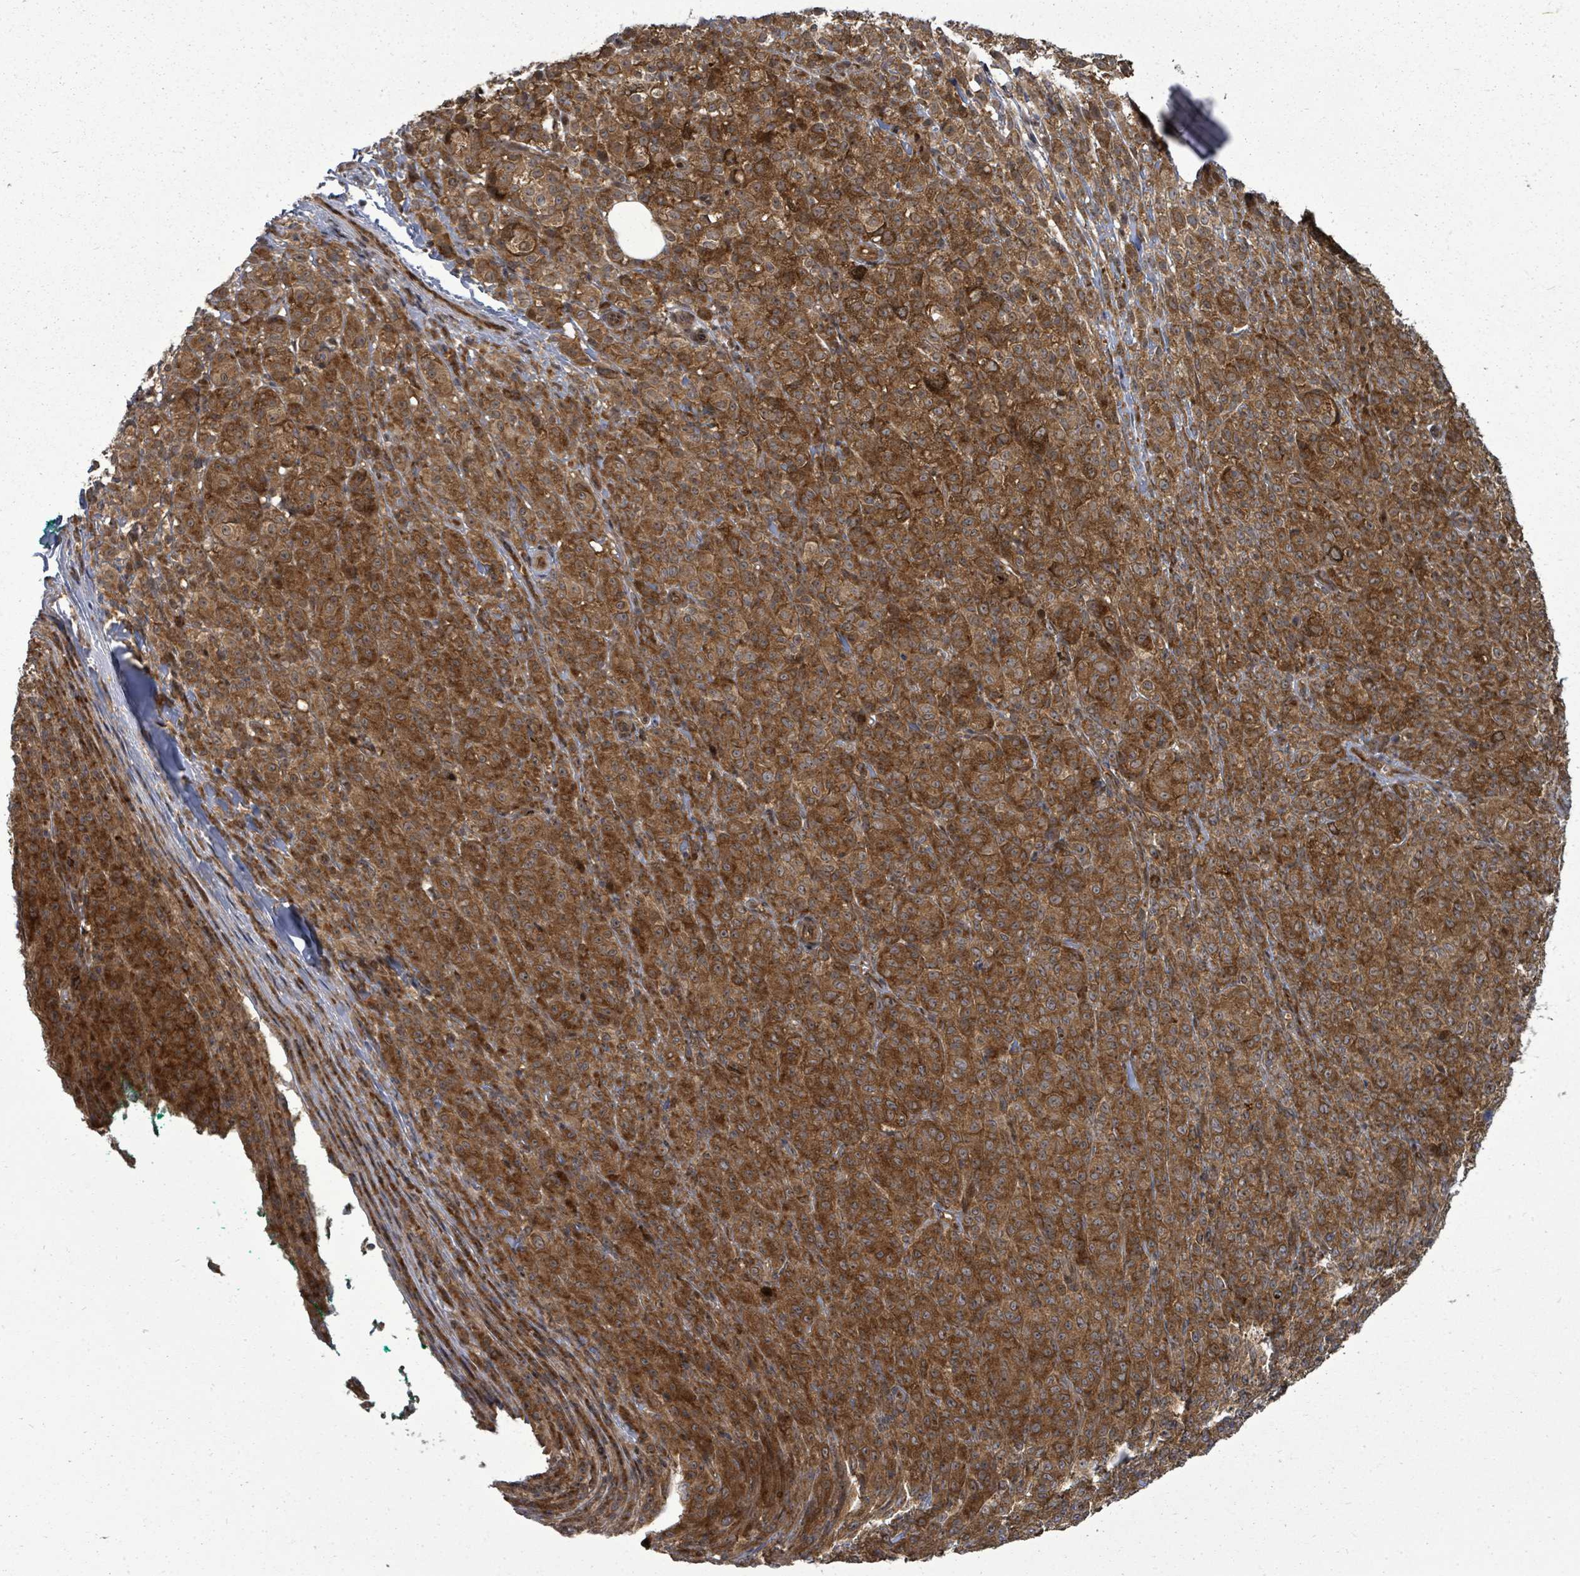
{"staining": {"intensity": "strong", "quantity": ">75%", "location": "cytoplasmic/membranous"}, "tissue": "melanoma", "cell_type": "Tumor cells", "image_type": "cancer", "snomed": [{"axis": "morphology", "description": "Malignant melanoma, NOS"}, {"axis": "topography", "description": "Skin"}], "caption": "Immunohistochemistry (IHC) histopathology image of human melanoma stained for a protein (brown), which reveals high levels of strong cytoplasmic/membranous staining in about >75% of tumor cells.", "gene": "EIF3C", "patient": {"sex": "female", "age": 52}}